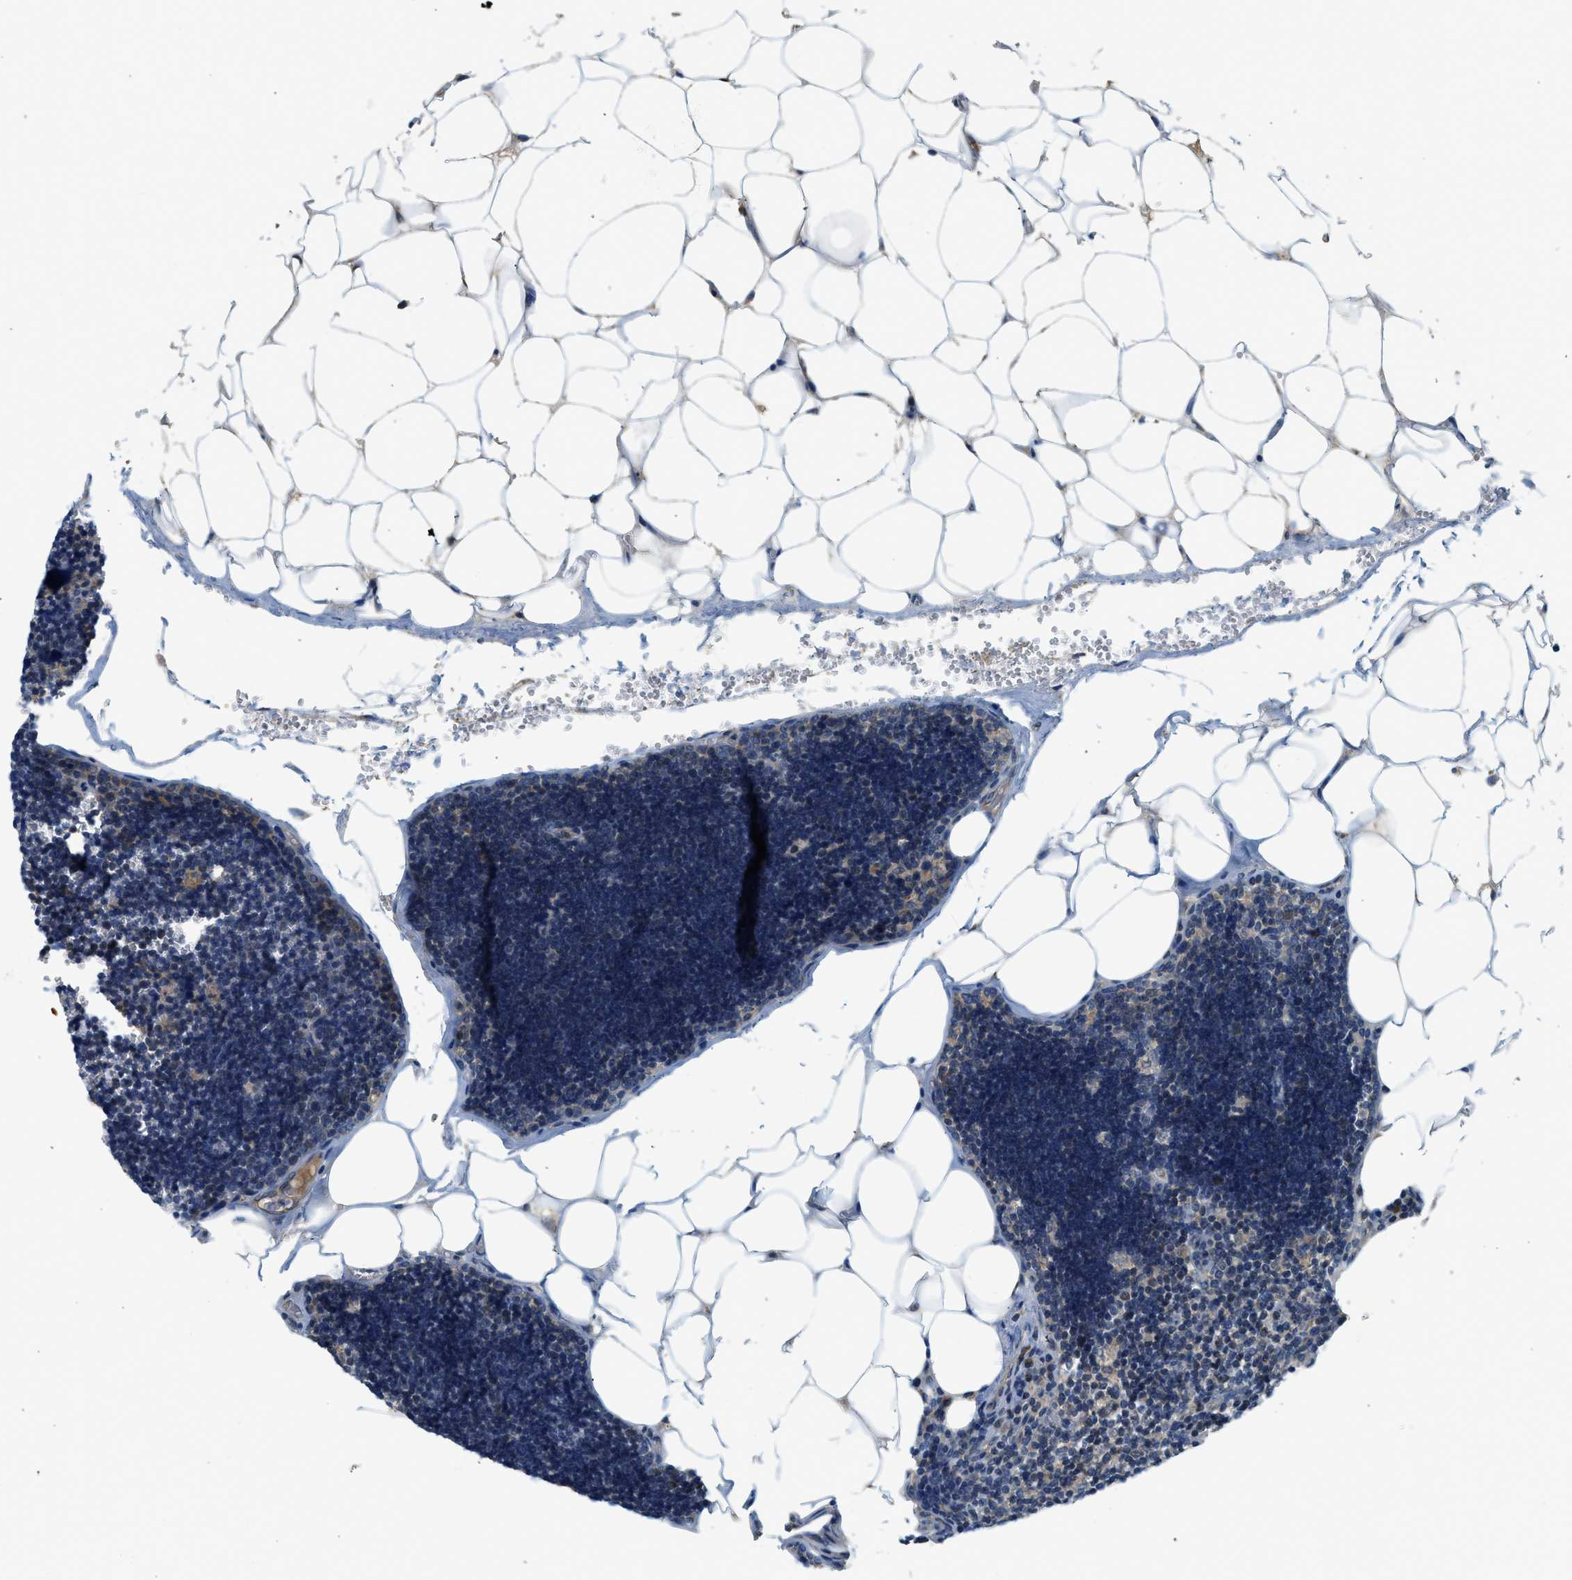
{"staining": {"intensity": "weak", "quantity": "<25%", "location": "cytoplasmic/membranous"}, "tissue": "lymph node", "cell_type": "Germinal center cells", "image_type": "normal", "snomed": [{"axis": "morphology", "description": "Normal tissue, NOS"}, {"axis": "topography", "description": "Lymph node"}], "caption": "High magnification brightfield microscopy of normal lymph node stained with DAB (3,3'-diaminobenzidine) (brown) and counterstained with hematoxylin (blue): germinal center cells show no significant expression. (DAB IHC with hematoxylin counter stain).", "gene": "KCNK1", "patient": {"sex": "male", "age": 33}}